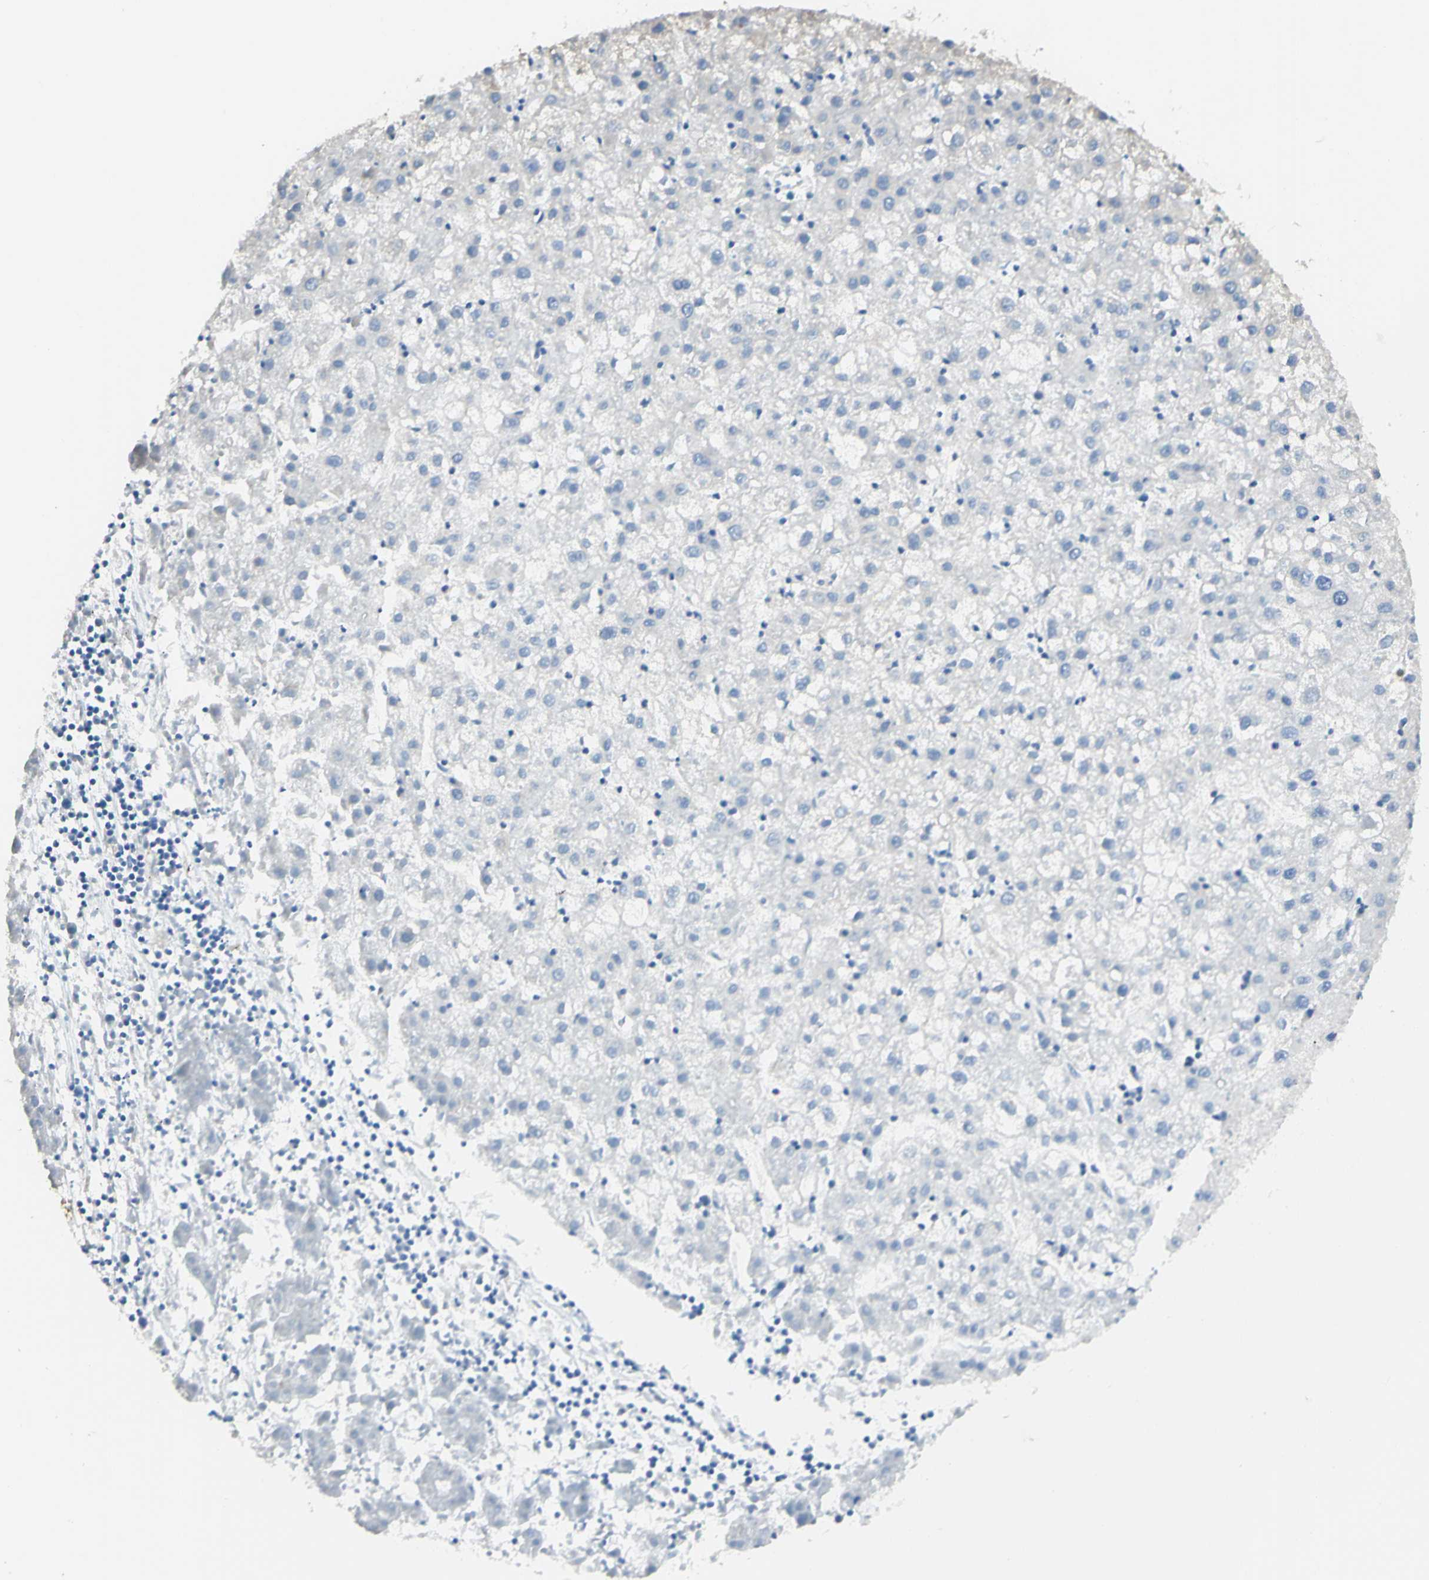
{"staining": {"intensity": "negative", "quantity": "none", "location": "none"}, "tissue": "liver cancer", "cell_type": "Tumor cells", "image_type": "cancer", "snomed": [{"axis": "morphology", "description": "Carcinoma, Hepatocellular, NOS"}, {"axis": "topography", "description": "Liver"}], "caption": "Tumor cells show no significant positivity in liver cancer (hepatocellular carcinoma). (Immunohistochemistry, brightfield microscopy, high magnification).", "gene": "ARMC10", "patient": {"sex": "male", "age": 72}}